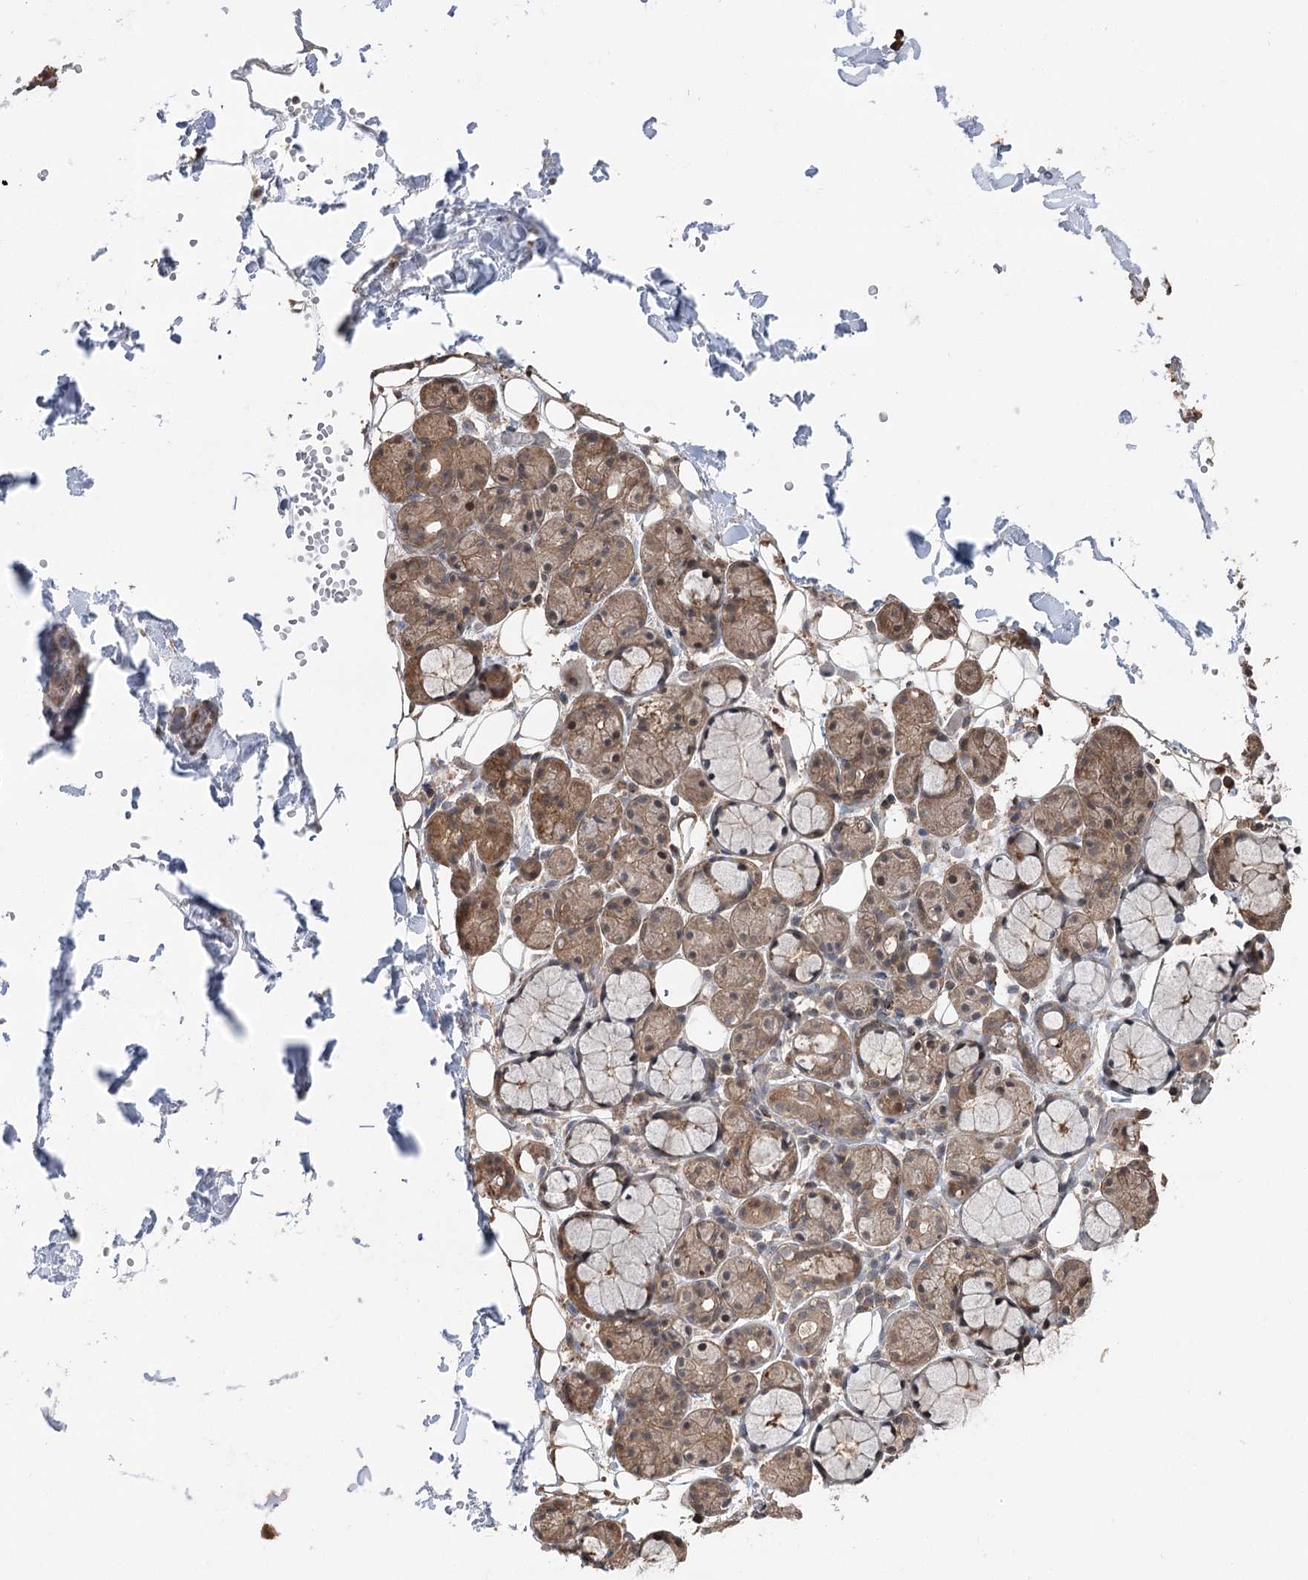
{"staining": {"intensity": "moderate", "quantity": "25%-75%", "location": "cytoplasmic/membranous,nuclear"}, "tissue": "salivary gland", "cell_type": "Glandular cells", "image_type": "normal", "snomed": [{"axis": "morphology", "description": "Normal tissue, NOS"}, {"axis": "topography", "description": "Salivary gland"}], "caption": "A medium amount of moderate cytoplasmic/membranous,nuclear expression is seen in approximately 25%-75% of glandular cells in normal salivary gland. (DAB IHC, brown staining for protein, blue staining for nuclei).", "gene": "CCSER2", "patient": {"sex": "male", "age": 63}}